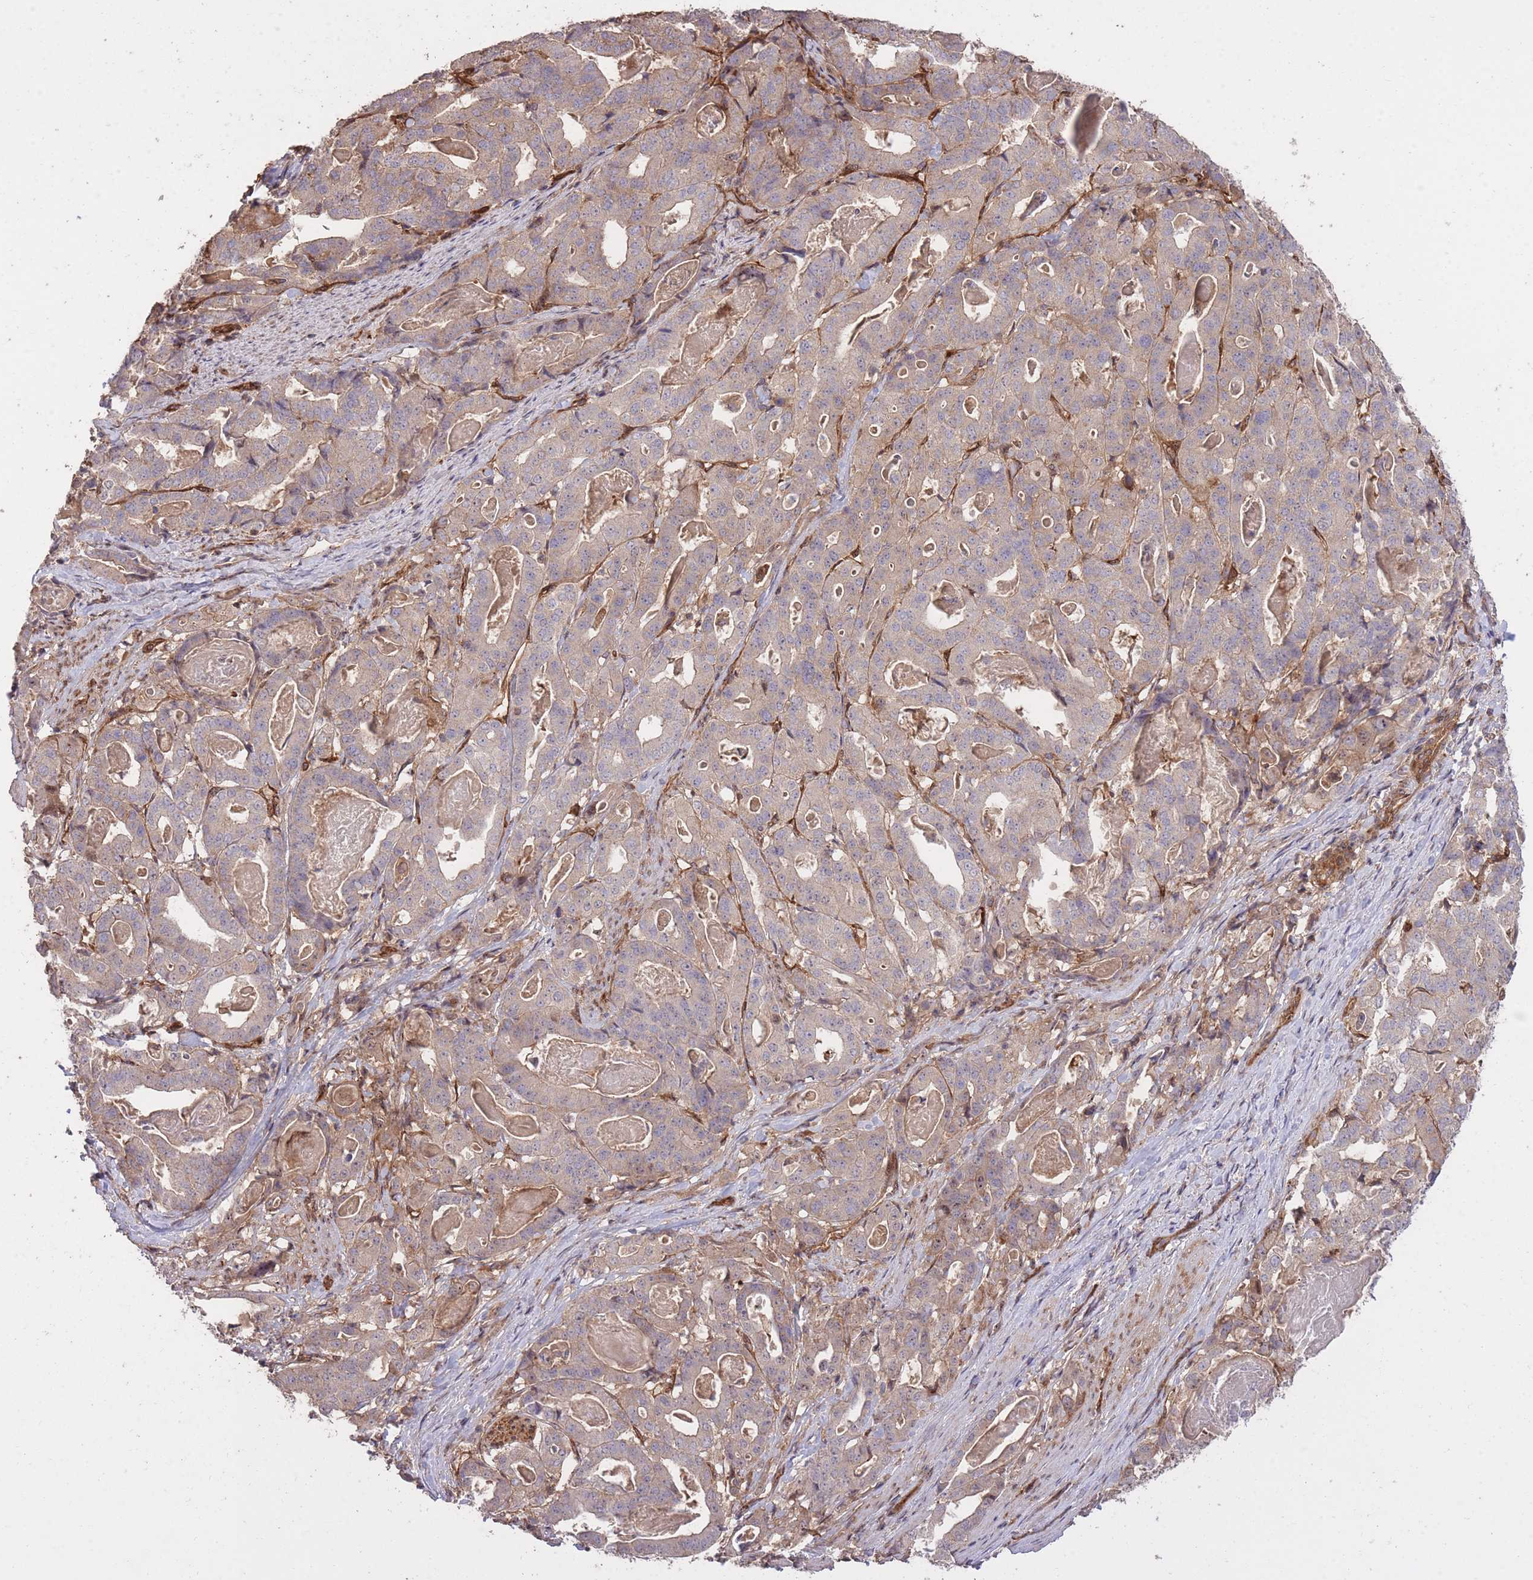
{"staining": {"intensity": "weak", "quantity": "<25%", "location": "cytoplasmic/membranous"}, "tissue": "stomach cancer", "cell_type": "Tumor cells", "image_type": "cancer", "snomed": [{"axis": "morphology", "description": "Adenocarcinoma, NOS"}, {"axis": "topography", "description": "Stomach"}], "caption": "Immunohistochemistry of stomach cancer (adenocarcinoma) exhibits no positivity in tumor cells.", "gene": "PLD1", "patient": {"sex": "male", "age": 48}}